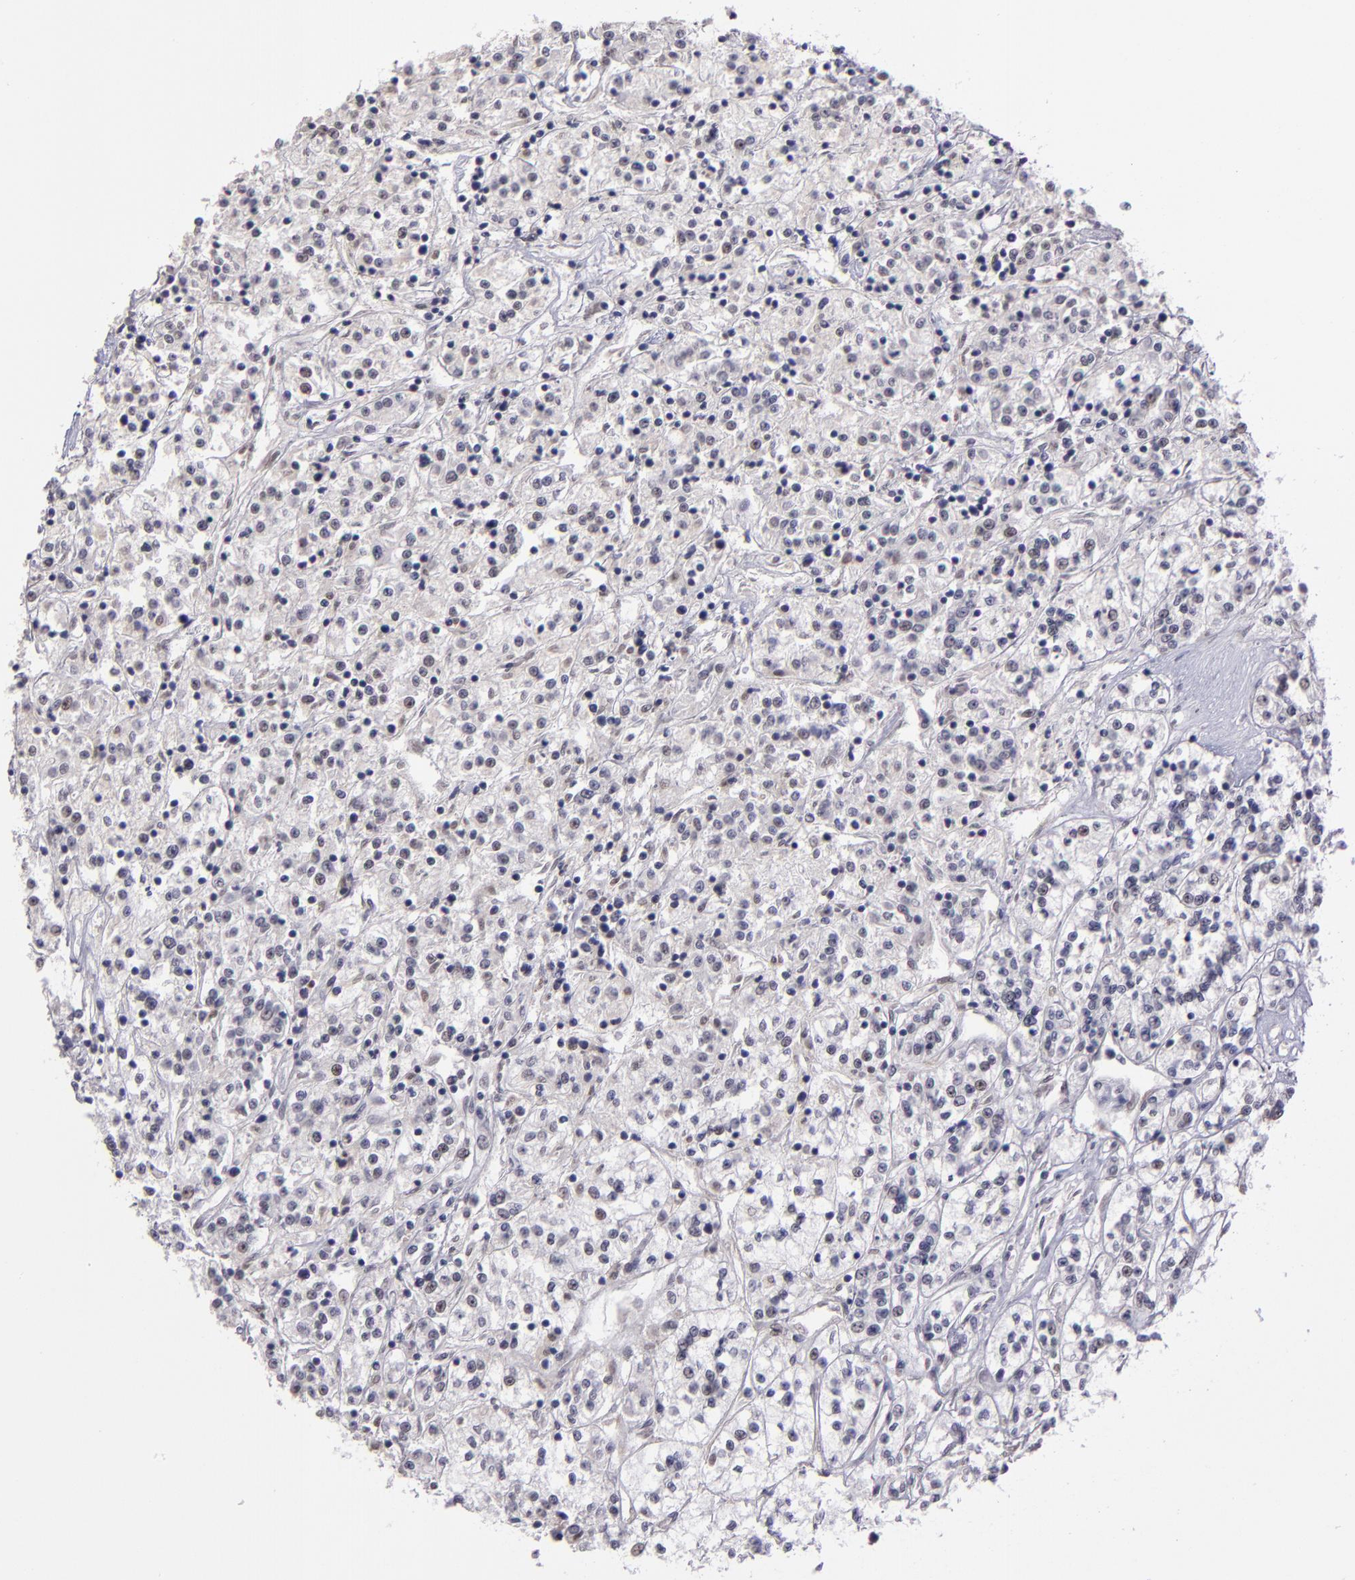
{"staining": {"intensity": "weak", "quantity": "<25%", "location": "nuclear"}, "tissue": "renal cancer", "cell_type": "Tumor cells", "image_type": "cancer", "snomed": [{"axis": "morphology", "description": "Adenocarcinoma, NOS"}, {"axis": "topography", "description": "Kidney"}], "caption": "Photomicrograph shows no significant protein positivity in tumor cells of renal cancer (adenocarcinoma). The staining was performed using DAB to visualize the protein expression in brown, while the nuclei were stained in blue with hematoxylin (Magnification: 20x).", "gene": "OTUB2", "patient": {"sex": "female", "age": 76}}